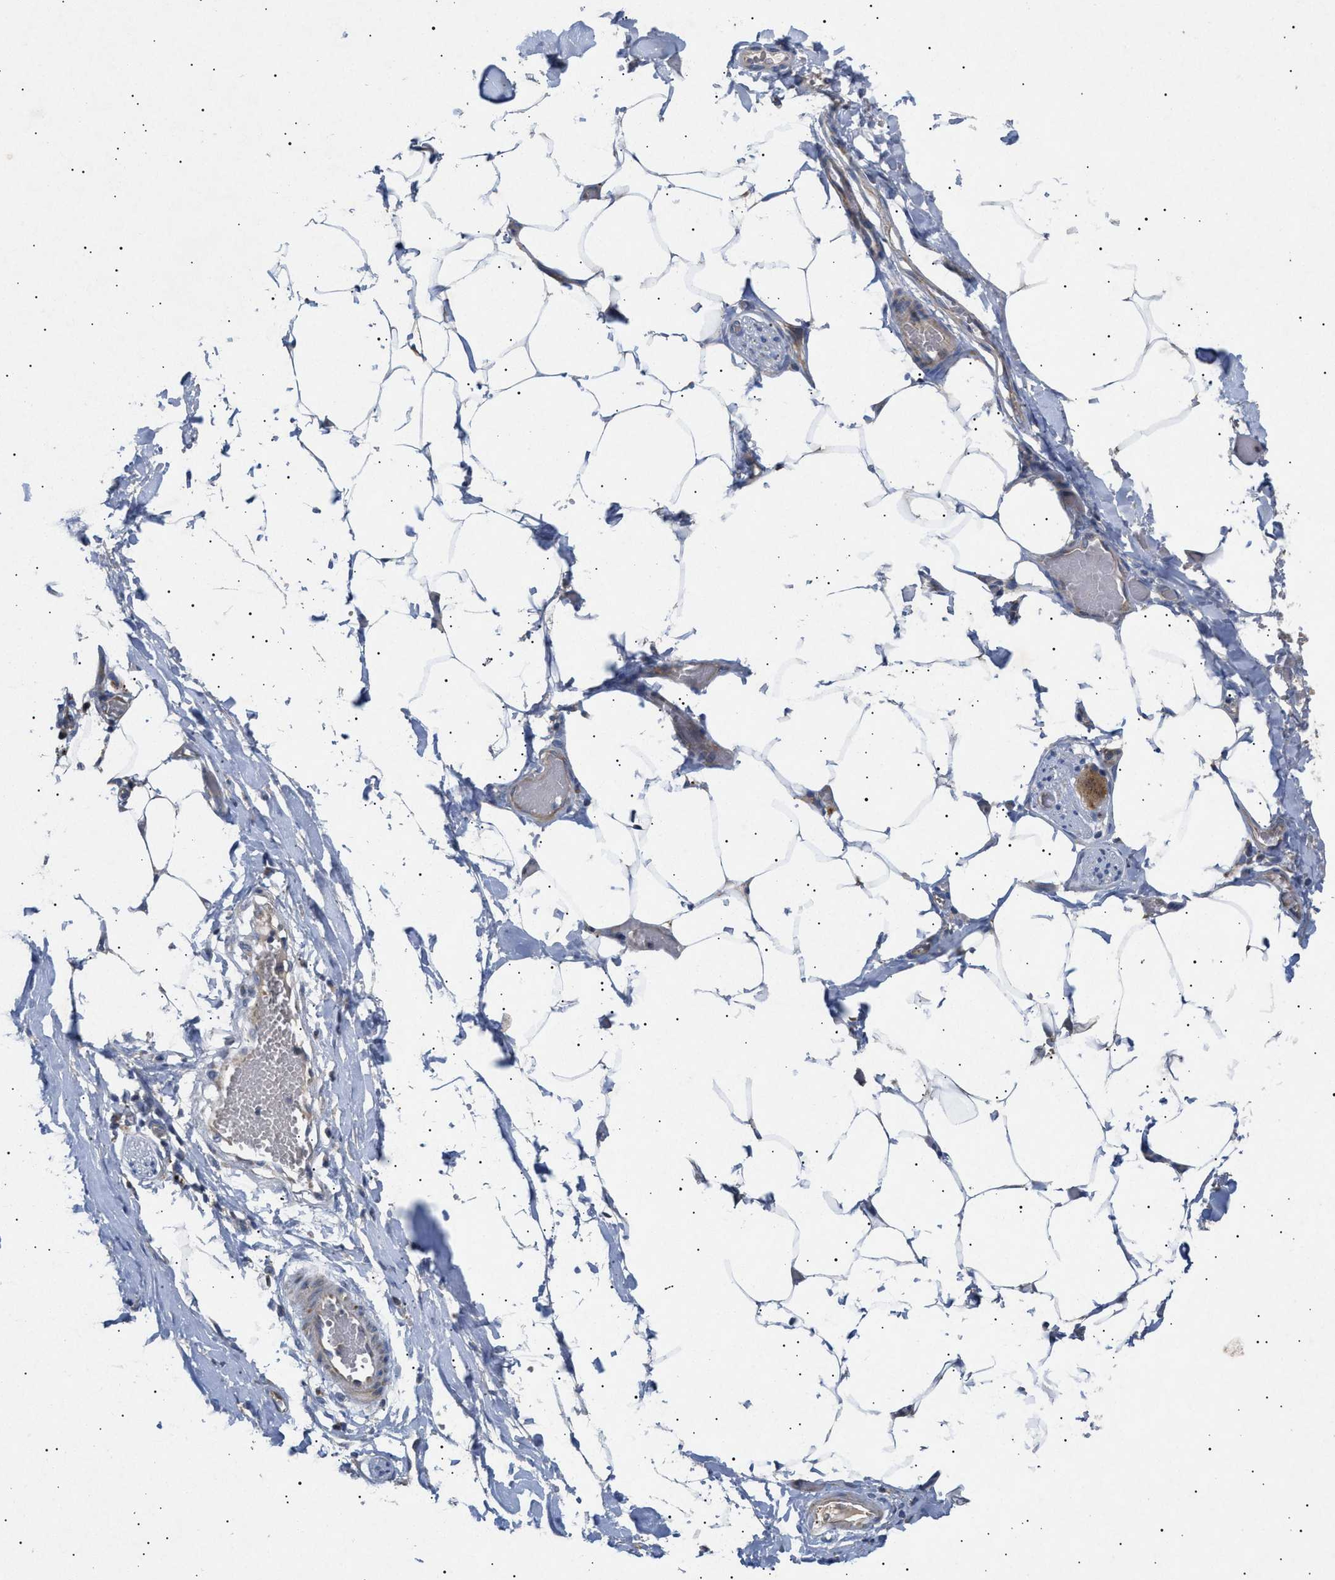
{"staining": {"intensity": "negative", "quantity": "none", "location": "none"}, "tissue": "adipose tissue", "cell_type": "Adipocytes", "image_type": "normal", "snomed": [{"axis": "morphology", "description": "Normal tissue, NOS"}, {"axis": "morphology", "description": "Adenocarcinoma, NOS"}, {"axis": "topography", "description": "Colon"}, {"axis": "topography", "description": "Peripheral nerve tissue"}], "caption": "This is an immunohistochemistry histopathology image of unremarkable human adipose tissue. There is no expression in adipocytes.", "gene": "SIRT5", "patient": {"sex": "male", "age": 14}}